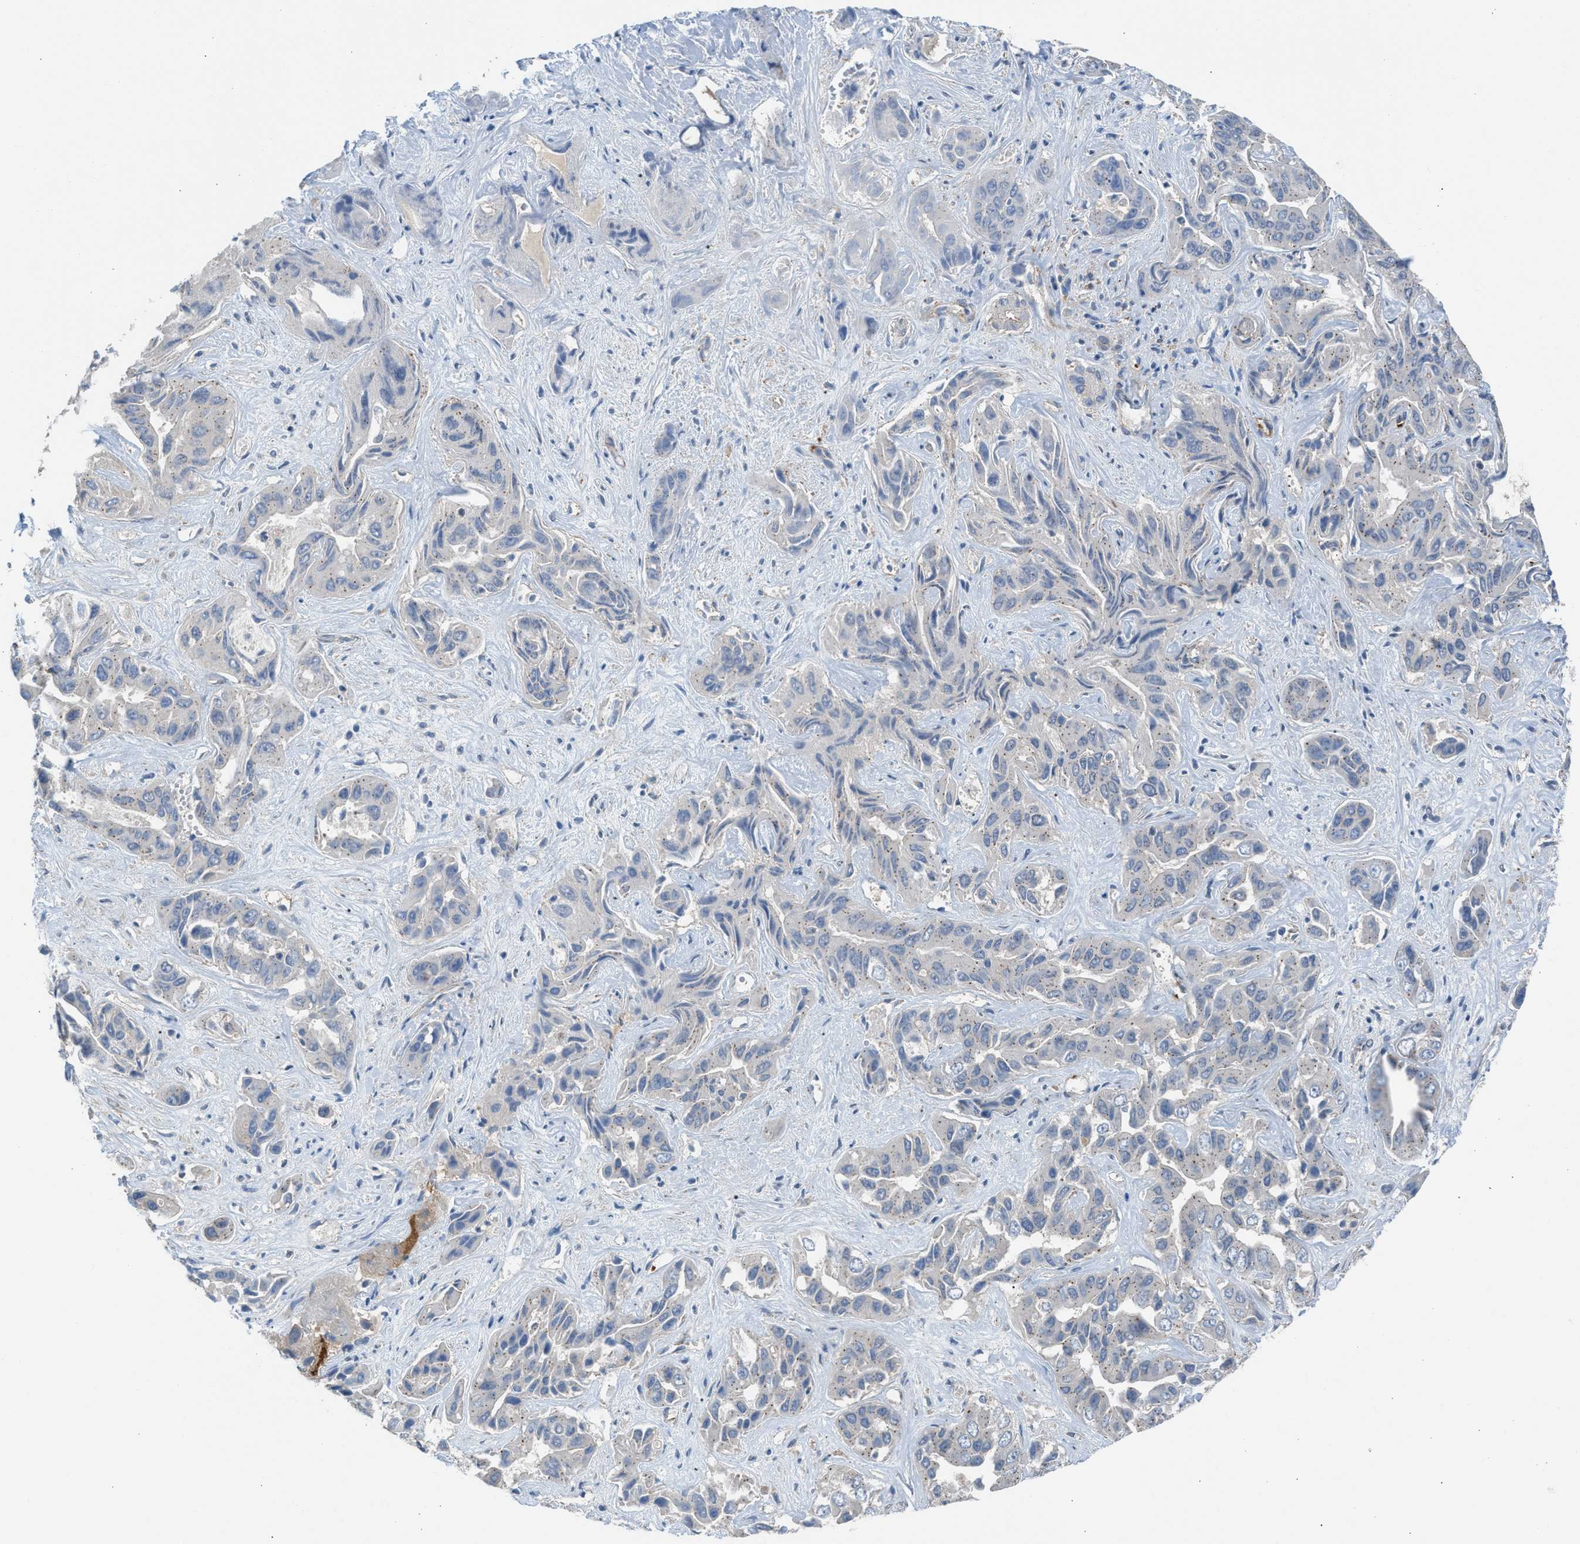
{"staining": {"intensity": "weak", "quantity": "25%-75%", "location": "cytoplasmic/membranous"}, "tissue": "liver cancer", "cell_type": "Tumor cells", "image_type": "cancer", "snomed": [{"axis": "morphology", "description": "Cholangiocarcinoma"}, {"axis": "topography", "description": "Liver"}], "caption": "Brown immunohistochemical staining in human liver cancer (cholangiocarcinoma) exhibits weak cytoplasmic/membranous expression in about 25%-75% of tumor cells.", "gene": "CRTC1", "patient": {"sex": "female", "age": 52}}